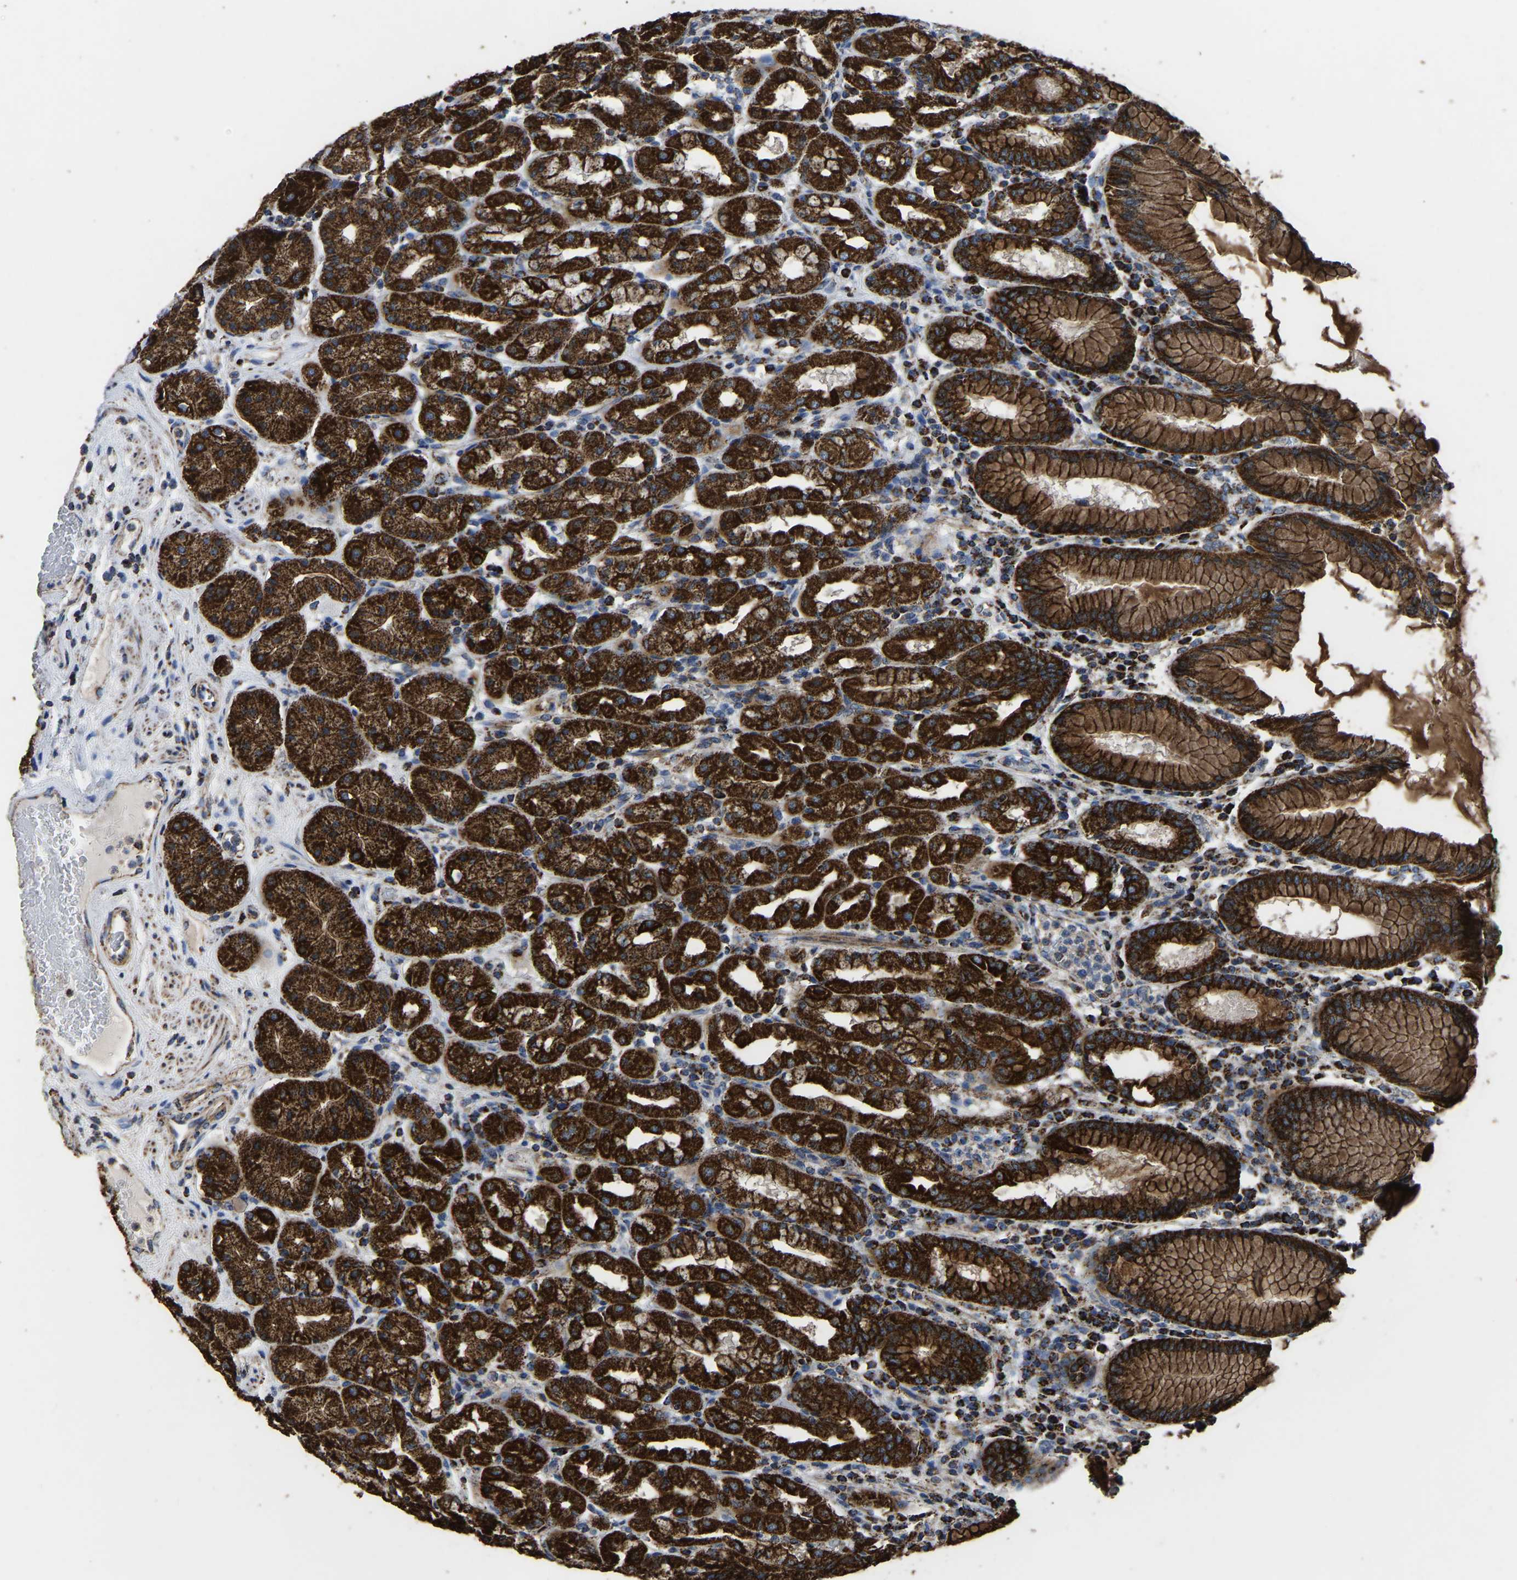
{"staining": {"intensity": "strong", "quantity": ">75%", "location": "cytoplasmic/membranous"}, "tissue": "stomach", "cell_type": "Glandular cells", "image_type": "normal", "snomed": [{"axis": "morphology", "description": "Normal tissue, NOS"}, {"axis": "topography", "description": "Stomach"}, {"axis": "topography", "description": "Stomach, lower"}], "caption": "This histopathology image demonstrates immunohistochemistry staining of benign stomach, with high strong cytoplasmic/membranous staining in approximately >75% of glandular cells.", "gene": "ETFA", "patient": {"sex": "female", "age": 56}}